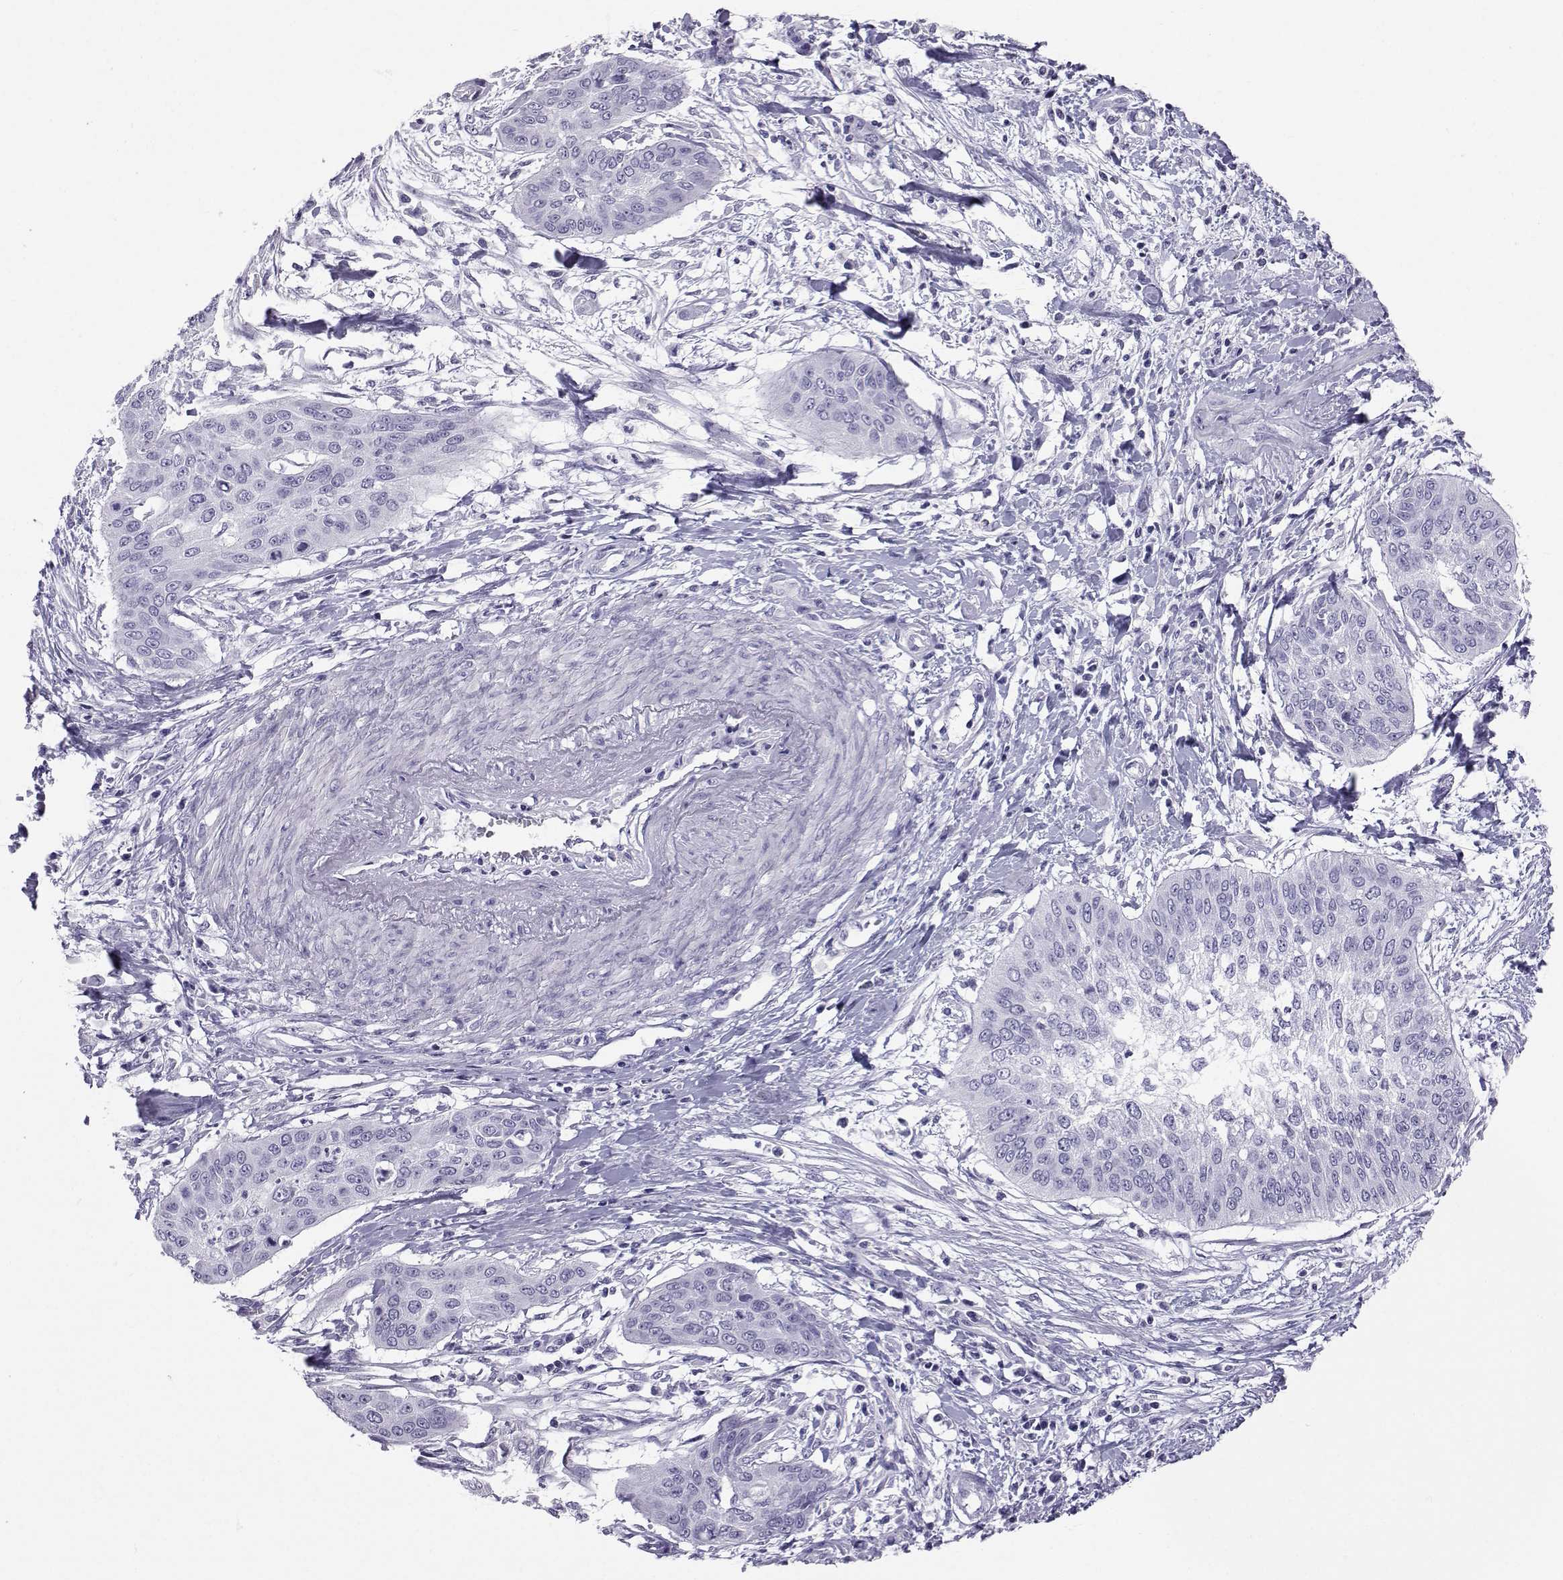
{"staining": {"intensity": "negative", "quantity": "none", "location": "none"}, "tissue": "cervical cancer", "cell_type": "Tumor cells", "image_type": "cancer", "snomed": [{"axis": "morphology", "description": "Squamous cell carcinoma, NOS"}, {"axis": "topography", "description": "Cervix"}], "caption": "Image shows no protein staining in tumor cells of cervical cancer (squamous cell carcinoma) tissue.", "gene": "SLC6A3", "patient": {"sex": "female", "age": 39}}